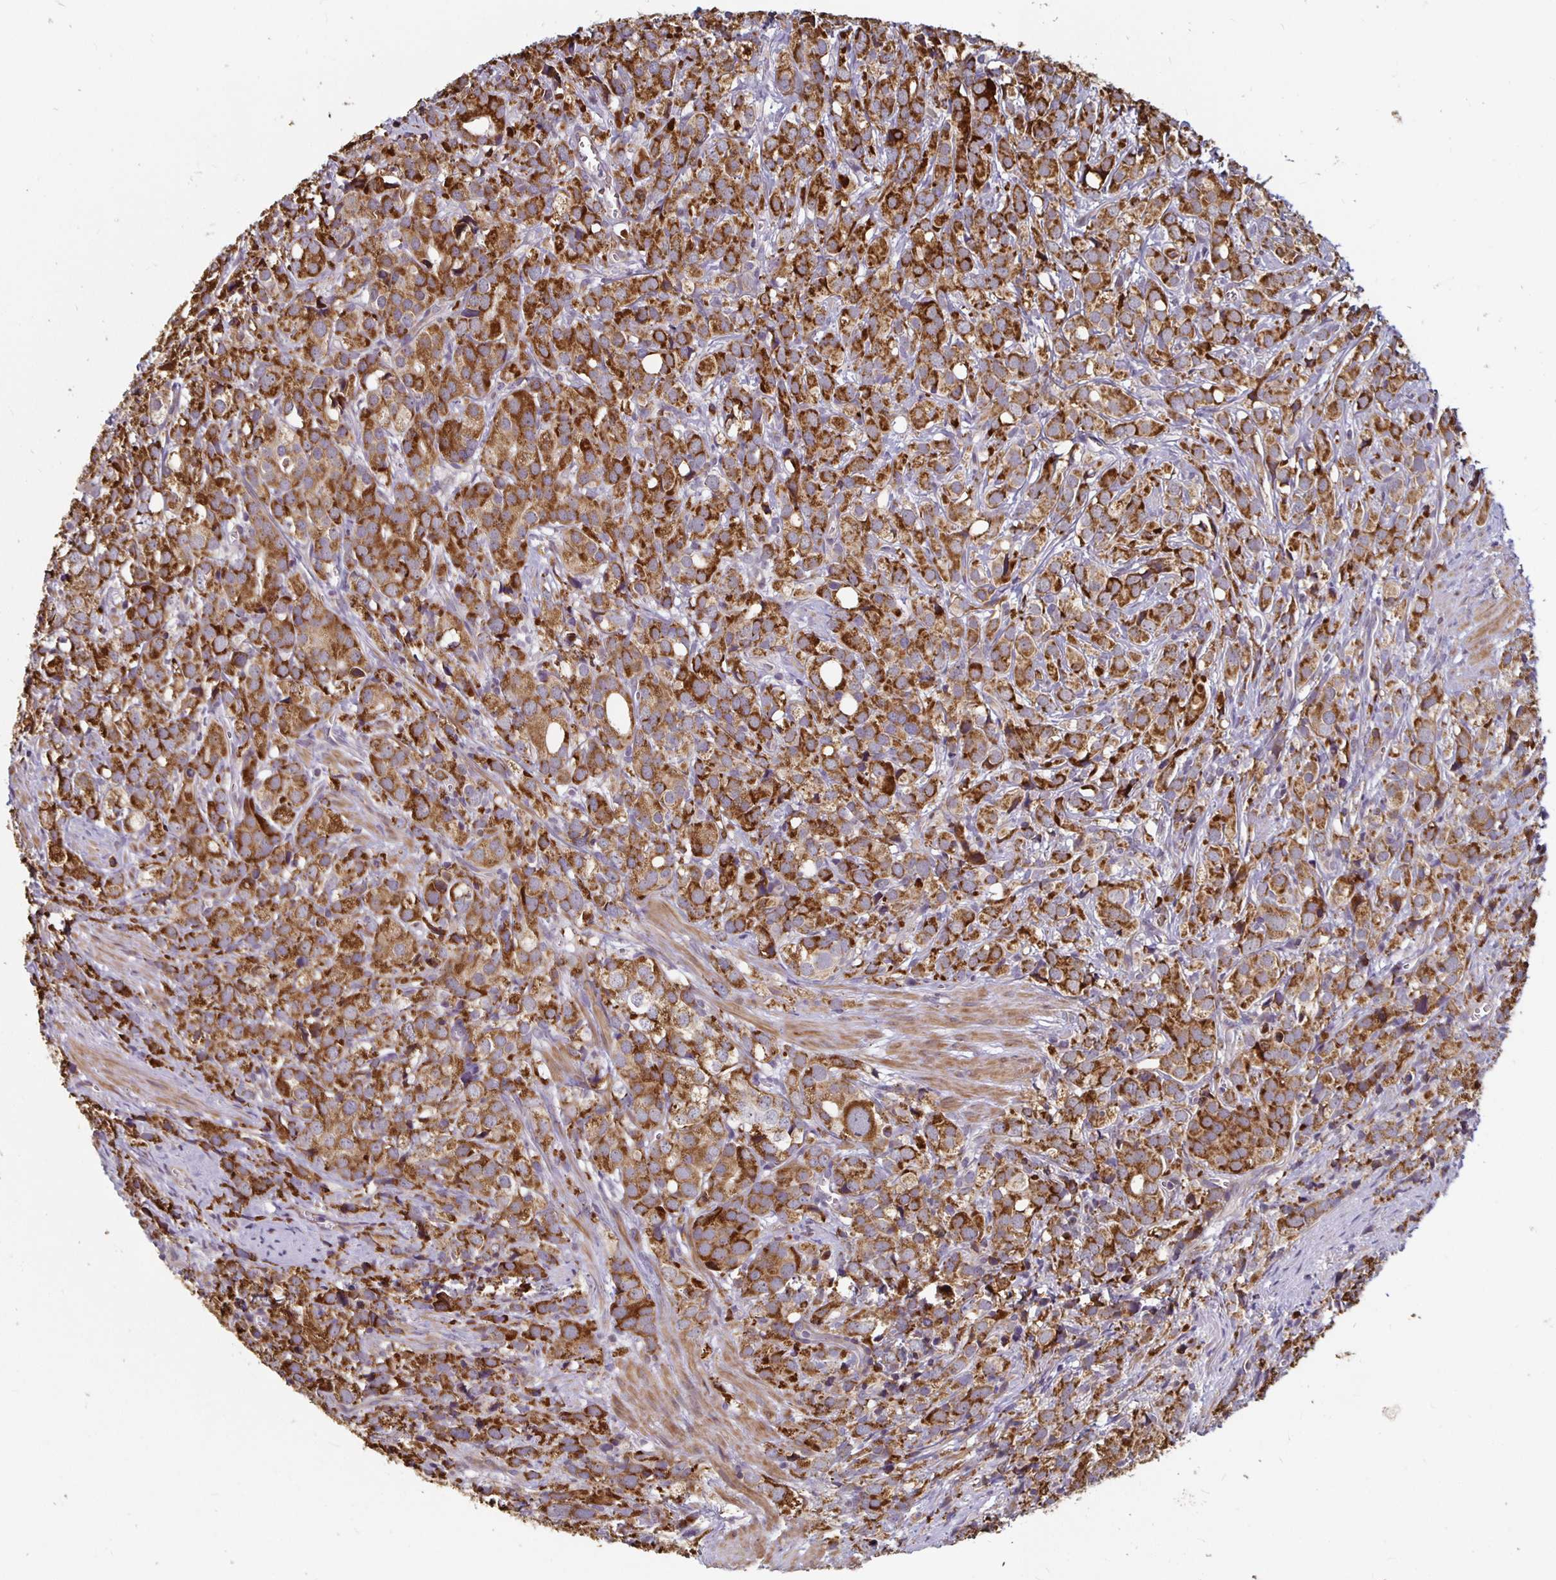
{"staining": {"intensity": "strong", "quantity": ">75%", "location": "cytoplasmic/membranous"}, "tissue": "prostate cancer", "cell_type": "Tumor cells", "image_type": "cancer", "snomed": [{"axis": "morphology", "description": "Adenocarcinoma, High grade"}, {"axis": "topography", "description": "Prostate"}], "caption": "This is an image of immunohistochemistry staining of prostate cancer, which shows strong staining in the cytoplasmic/membranous of tumor cells.", "gene": "MRPL28", "patient": {"sex": "male", "age": 86}}